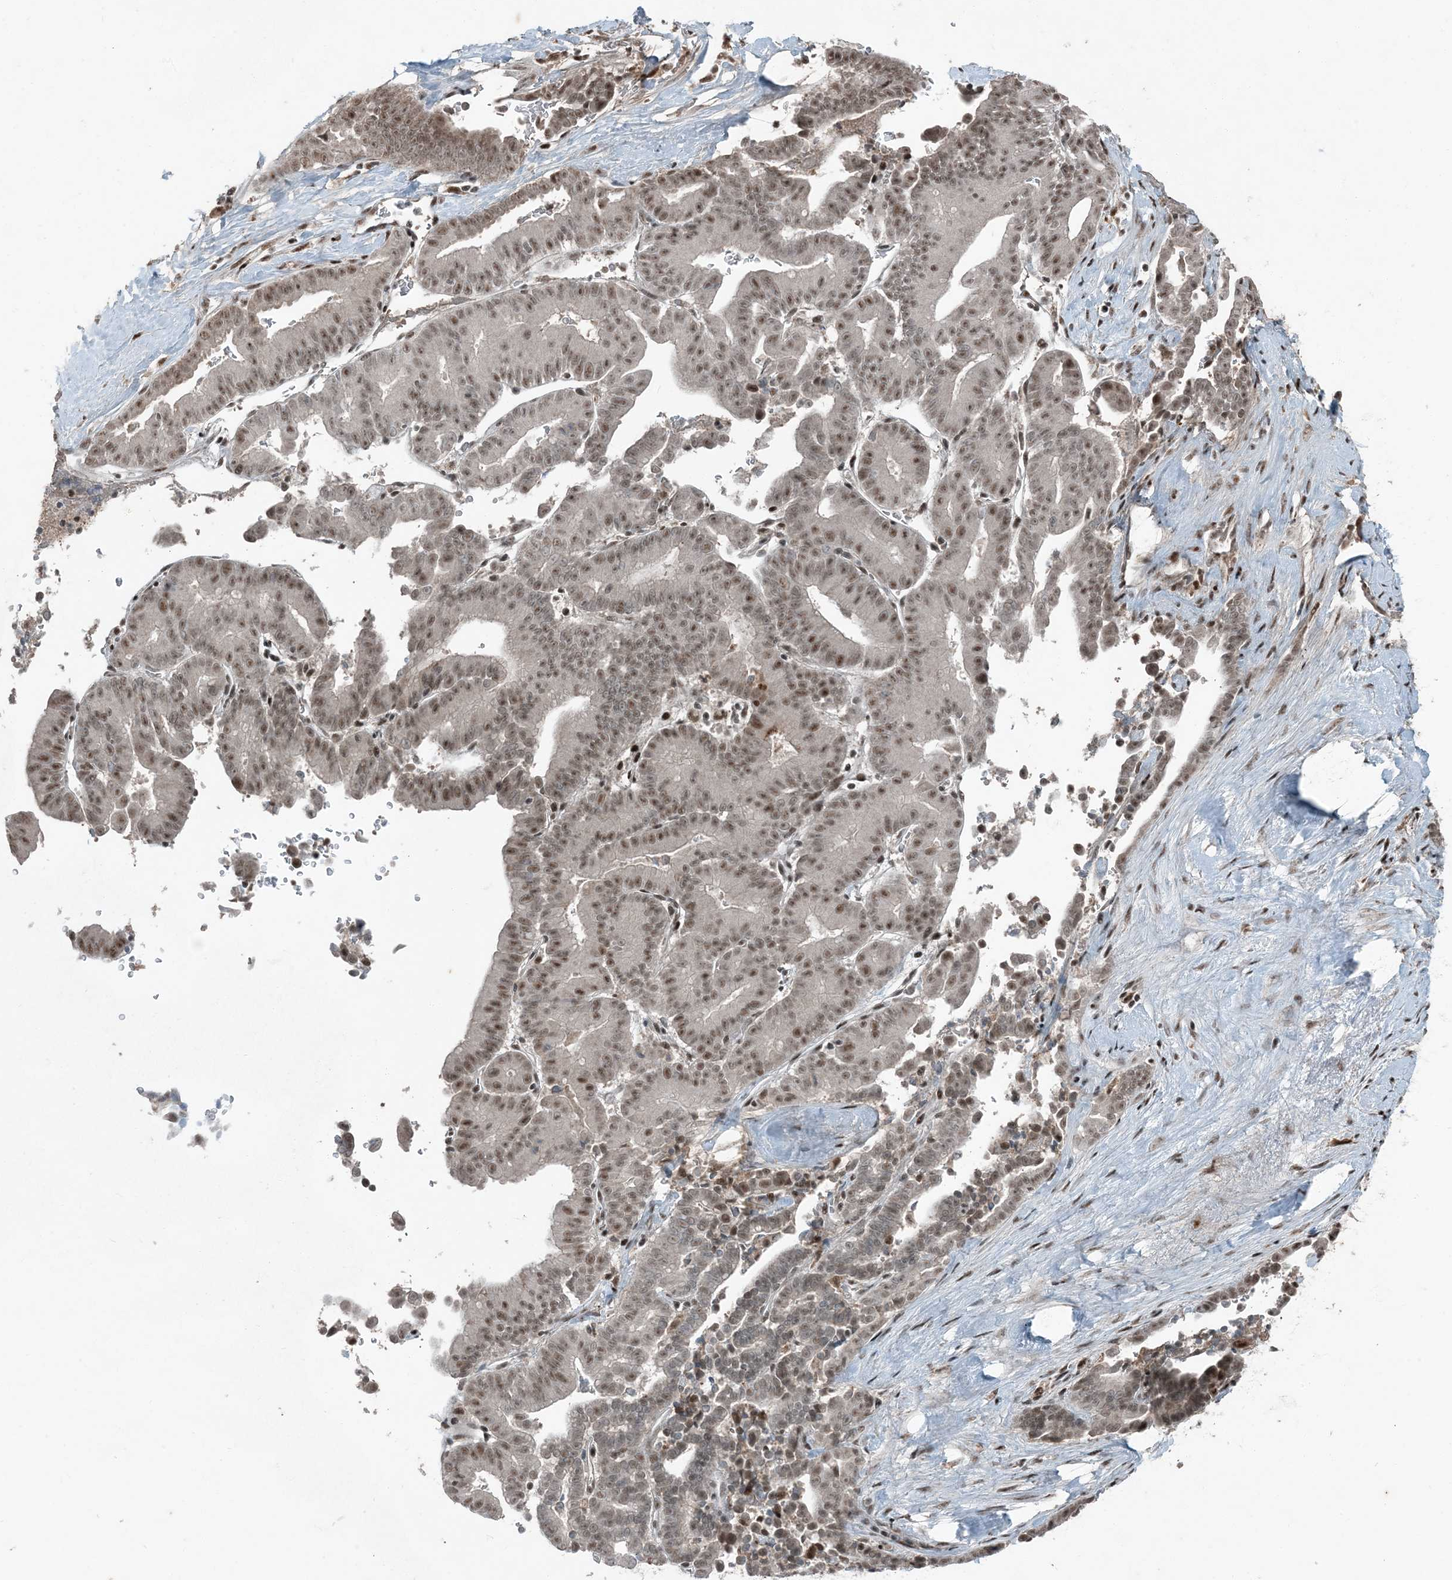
{"staining": {"intensity": "moderate", "quantity": ">75%", "location": "nuclear"}, "tissue": "liver cancer", "cell_type": "Tumor cells", "image_type": "cancer", "snomed": [{"axis": "morphology", "description": "Cholangiocarcinoma"}, {"axis": "topography", "description": "Liver"}], "caption": "Liver cholangiocarcinoma stained for a protein (brown) demonstrates moderate nuclear positive staining in approximately >75% of tumor cells.", "gene": "TADA2B", "patient": {"sex": "female", "age": 75}}